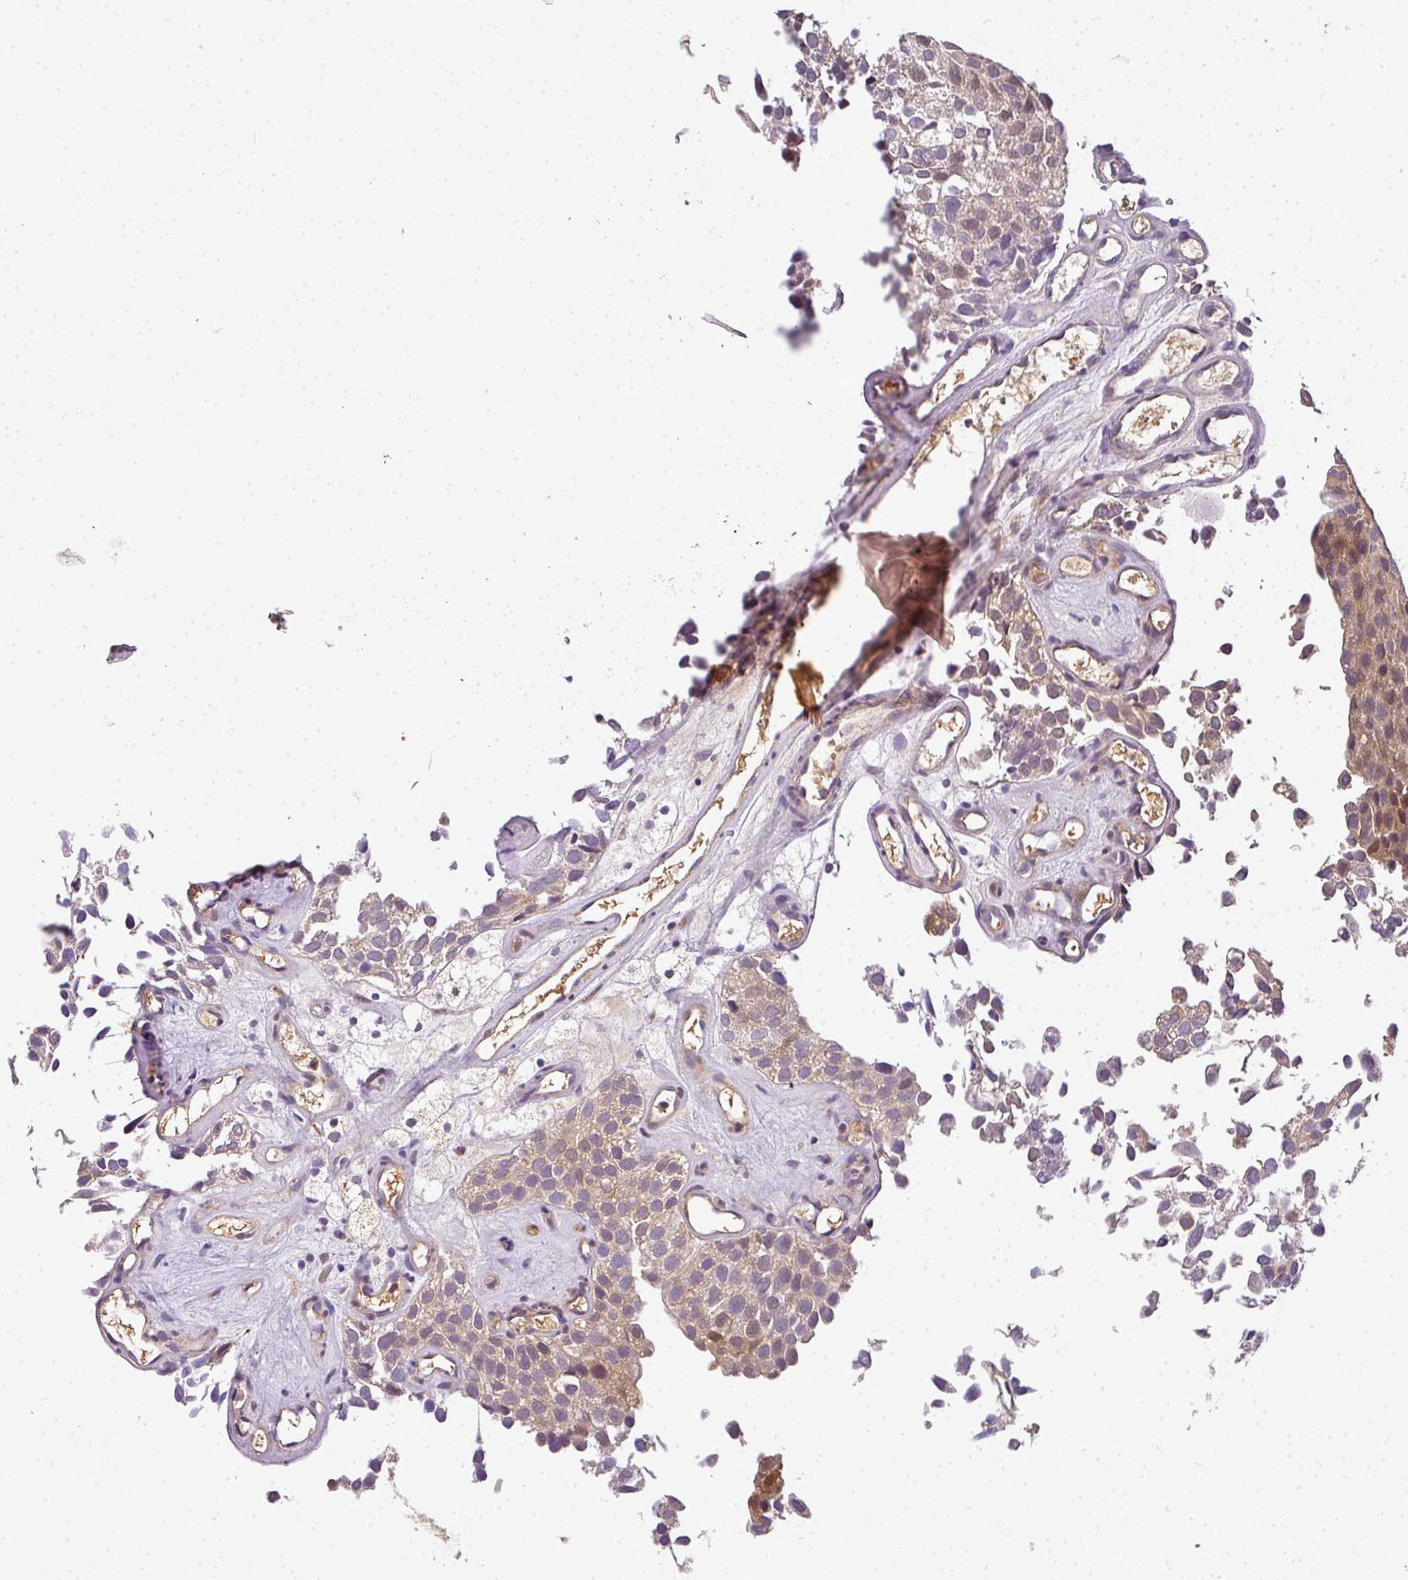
{"staining": {"intensity": "weak", "quantity": ">75%", "location": "cytoplasmic/membranous,nuclear"}, "tissue": "urothelial cancer", "cell_type": "Tumor cells", "image_type": "cancer", "snomed": [{"axis": "morphology", "description": "Urothelial carcinoma, Low grade"}, {"axis": "topography", "description": "Urinary bladder"}], "caption": "Immunohistochemical staining of human low-grade urothelial carcinoma demonstrates low levels of weak cytoplasmic/membranous and nuclear protein positivity in approximately >75% of tumor cells. (brown staining indicates protein expression, while blue staining denotes nuclei).", "gene": "ADH5", "patient": {"sex": "male", "age": 88}}